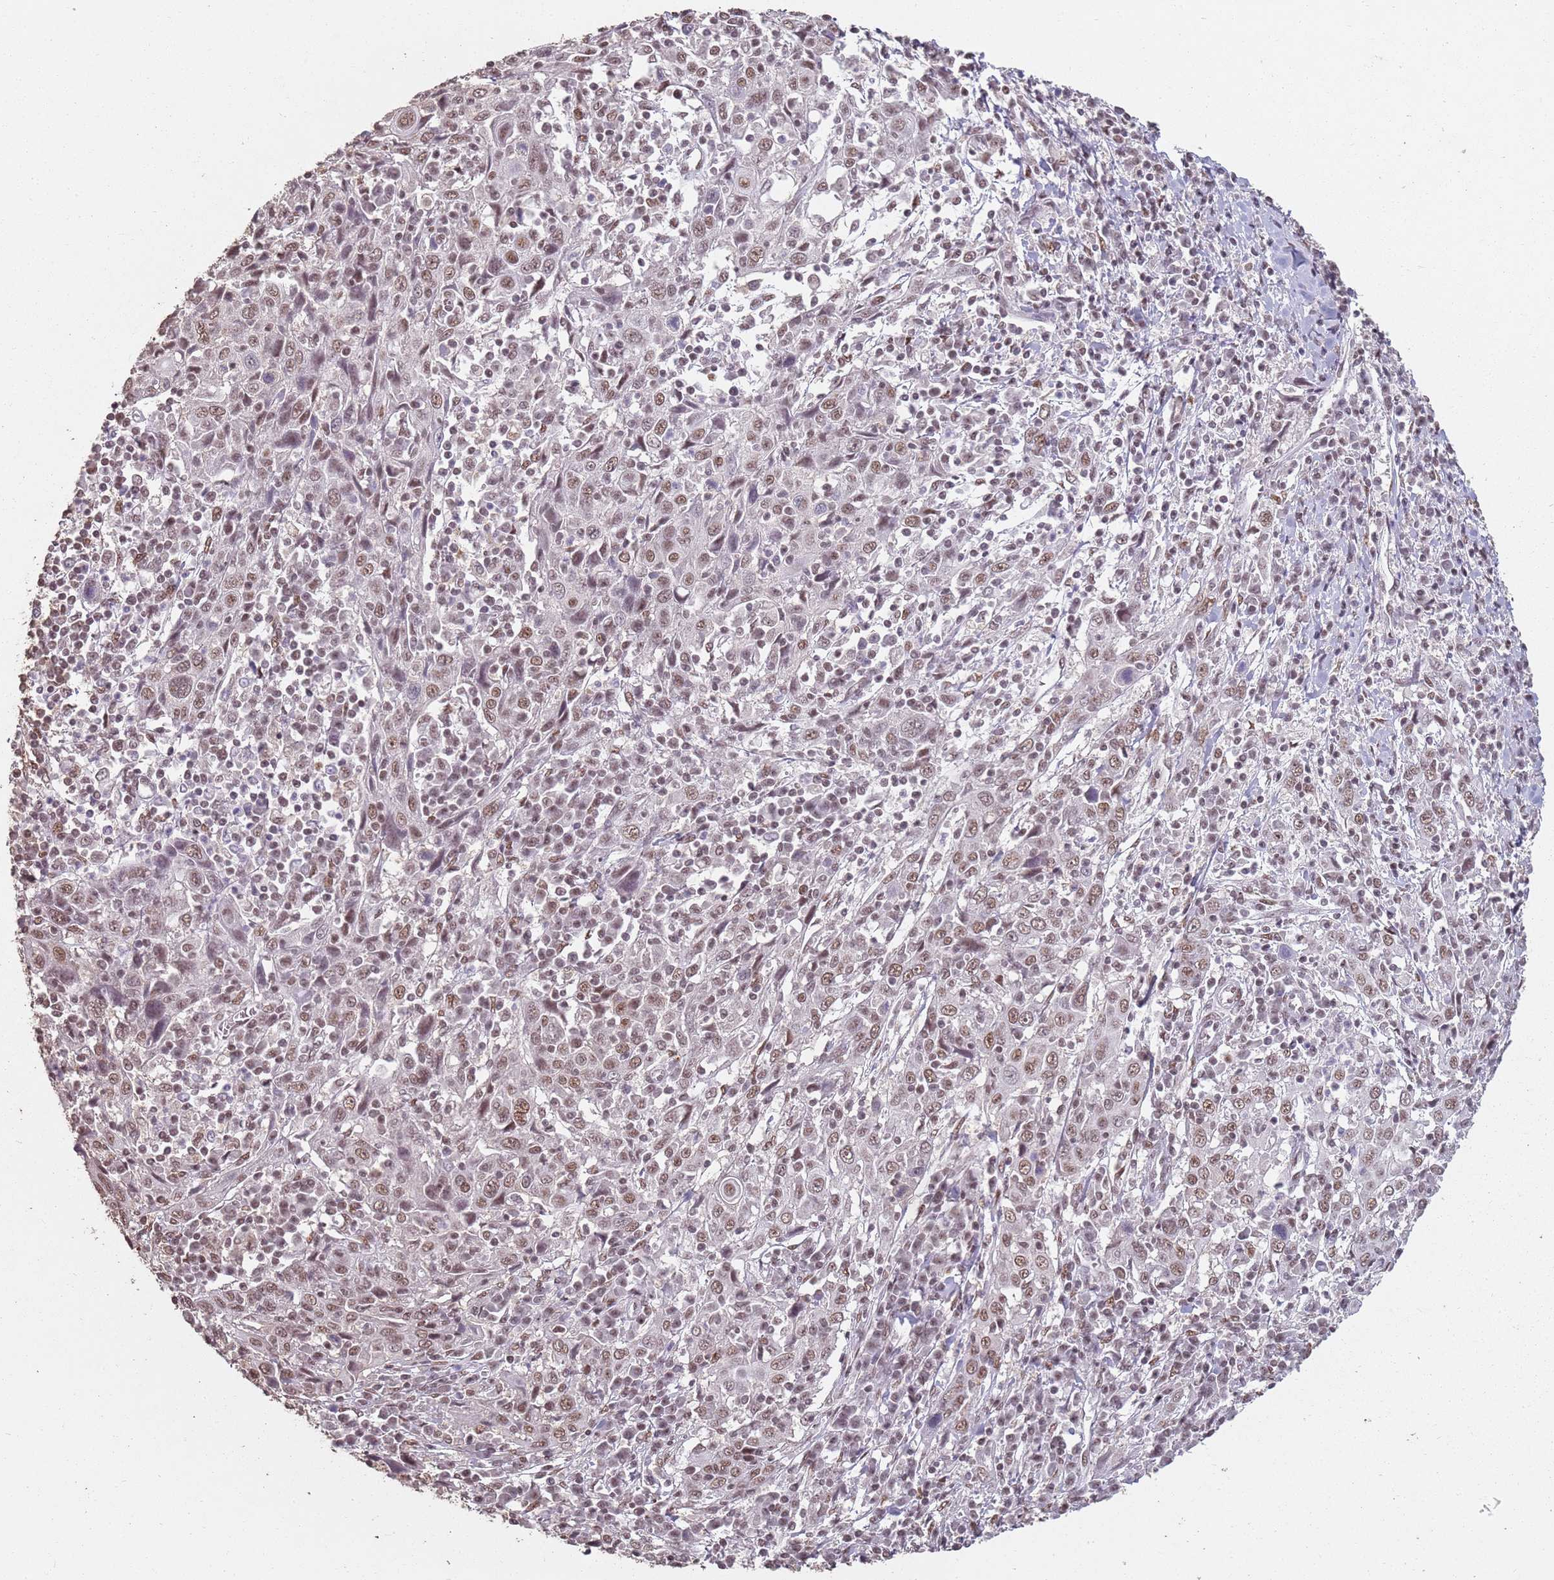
{"staining": {"intensity": "moderate", "quantity": ">75%", "location": "nuclear"}, "tissue": "cervical cancer", "cell_type": "Tumor cells", "image_type": "cancer", "snomed": [{"axis": "morphology", "description": "Squamous cell carcinoma, NOS"}, {"axis": "topography", "description": "Cervix"}], "caption": "A high-resolution image shows immunohistochemistry staining of cervical cancer, which exhibits moderate nuclear positivity in approximately >75% of tumor cells.", "gene": "ARL14EP", "patient": {"sex": "female", "age": 46}}